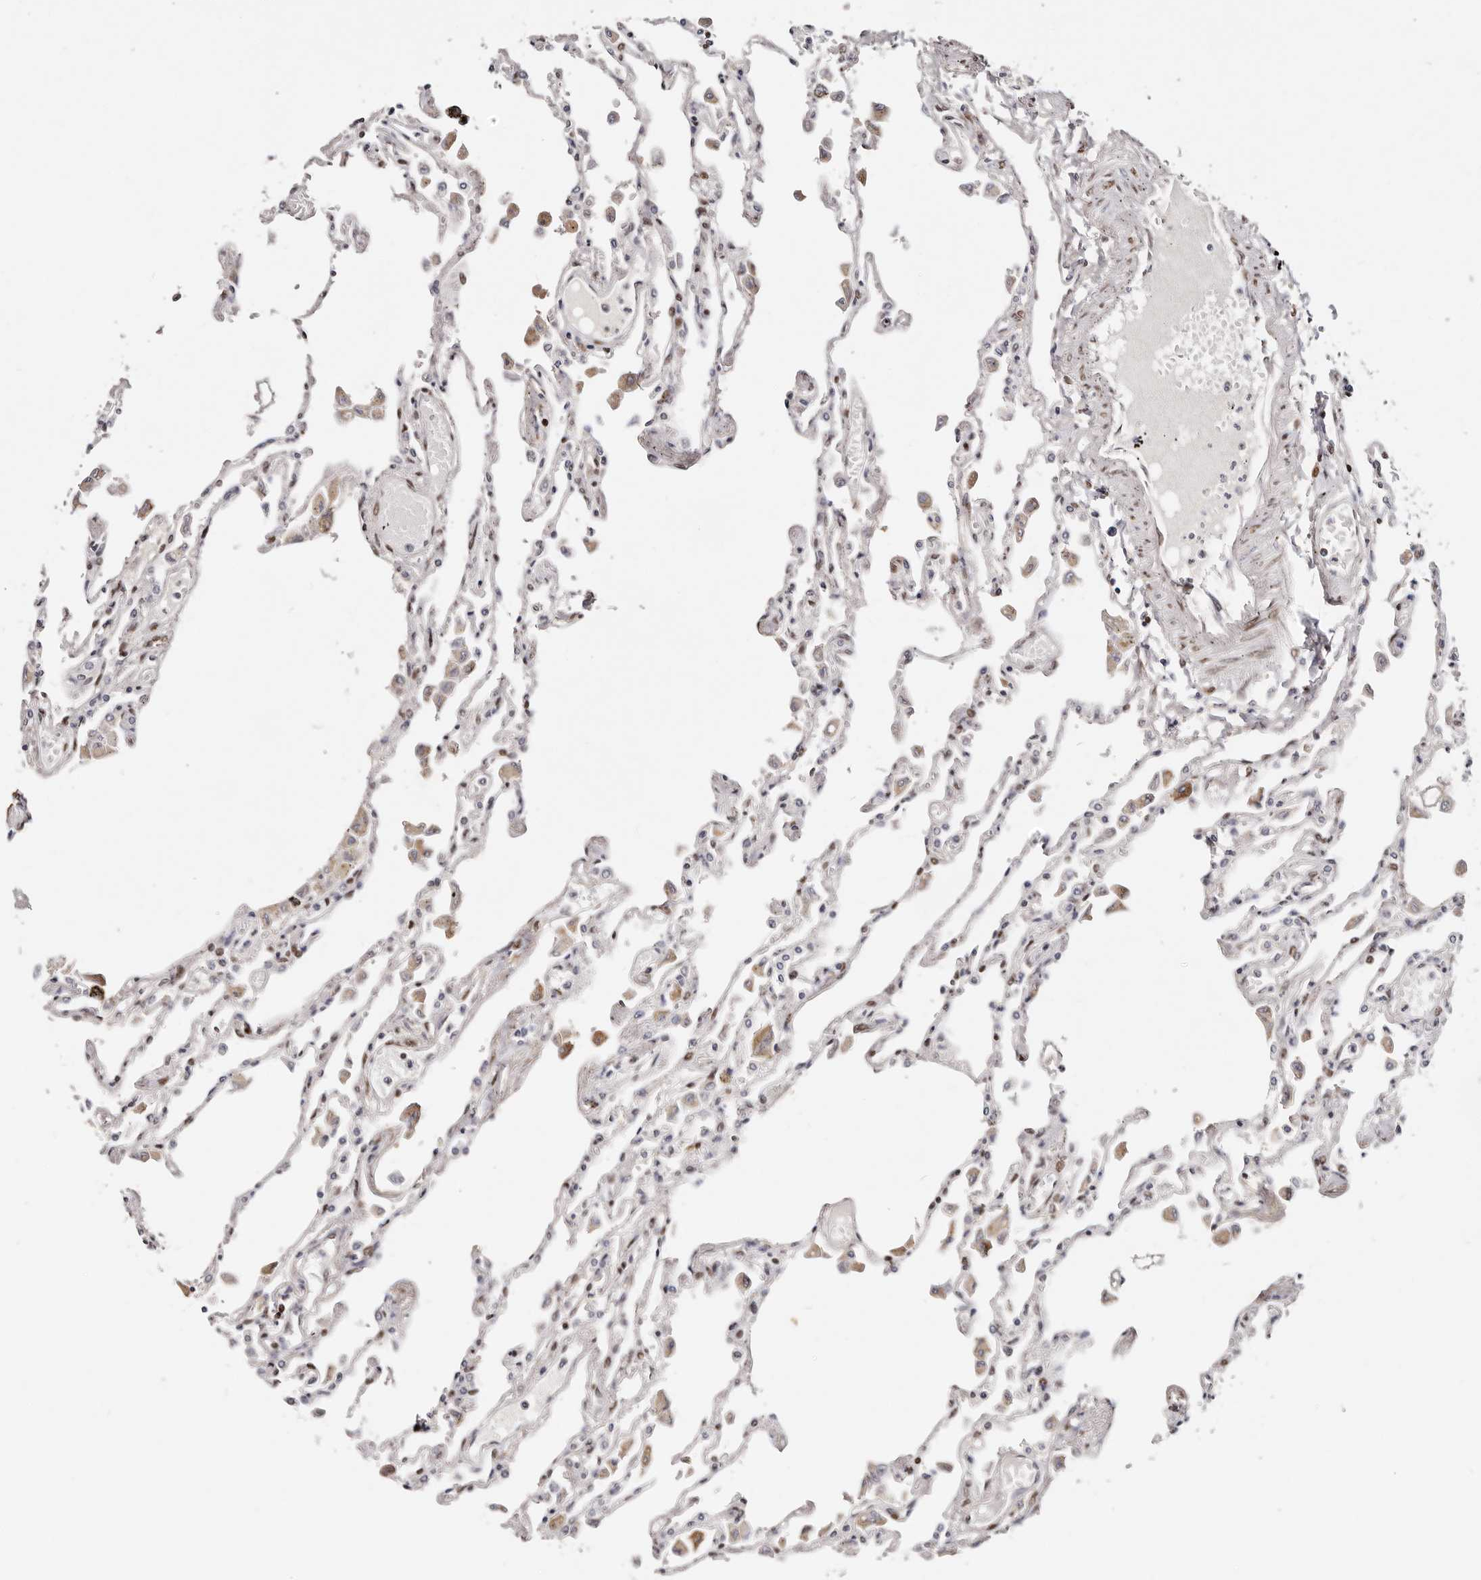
{"staining": {"intensity": "weak", "quantity": "<25%", "location": "nuclear"}, "tissue": "lung", "cell_type": "Alveolar cells", "image_type": "normal", "snomed": [{"axis": "morphology", "description": "Normal tissue, NOS"}, {"axis": "topography", "description": "Bronchus"}, {"axis": "topography", "description": "Lung"}], "caption": "The image displays no staining of alveolar cells in benign lung.", "gene": "IQGAP3", "patient": {"sex": "female", "age": 49}}